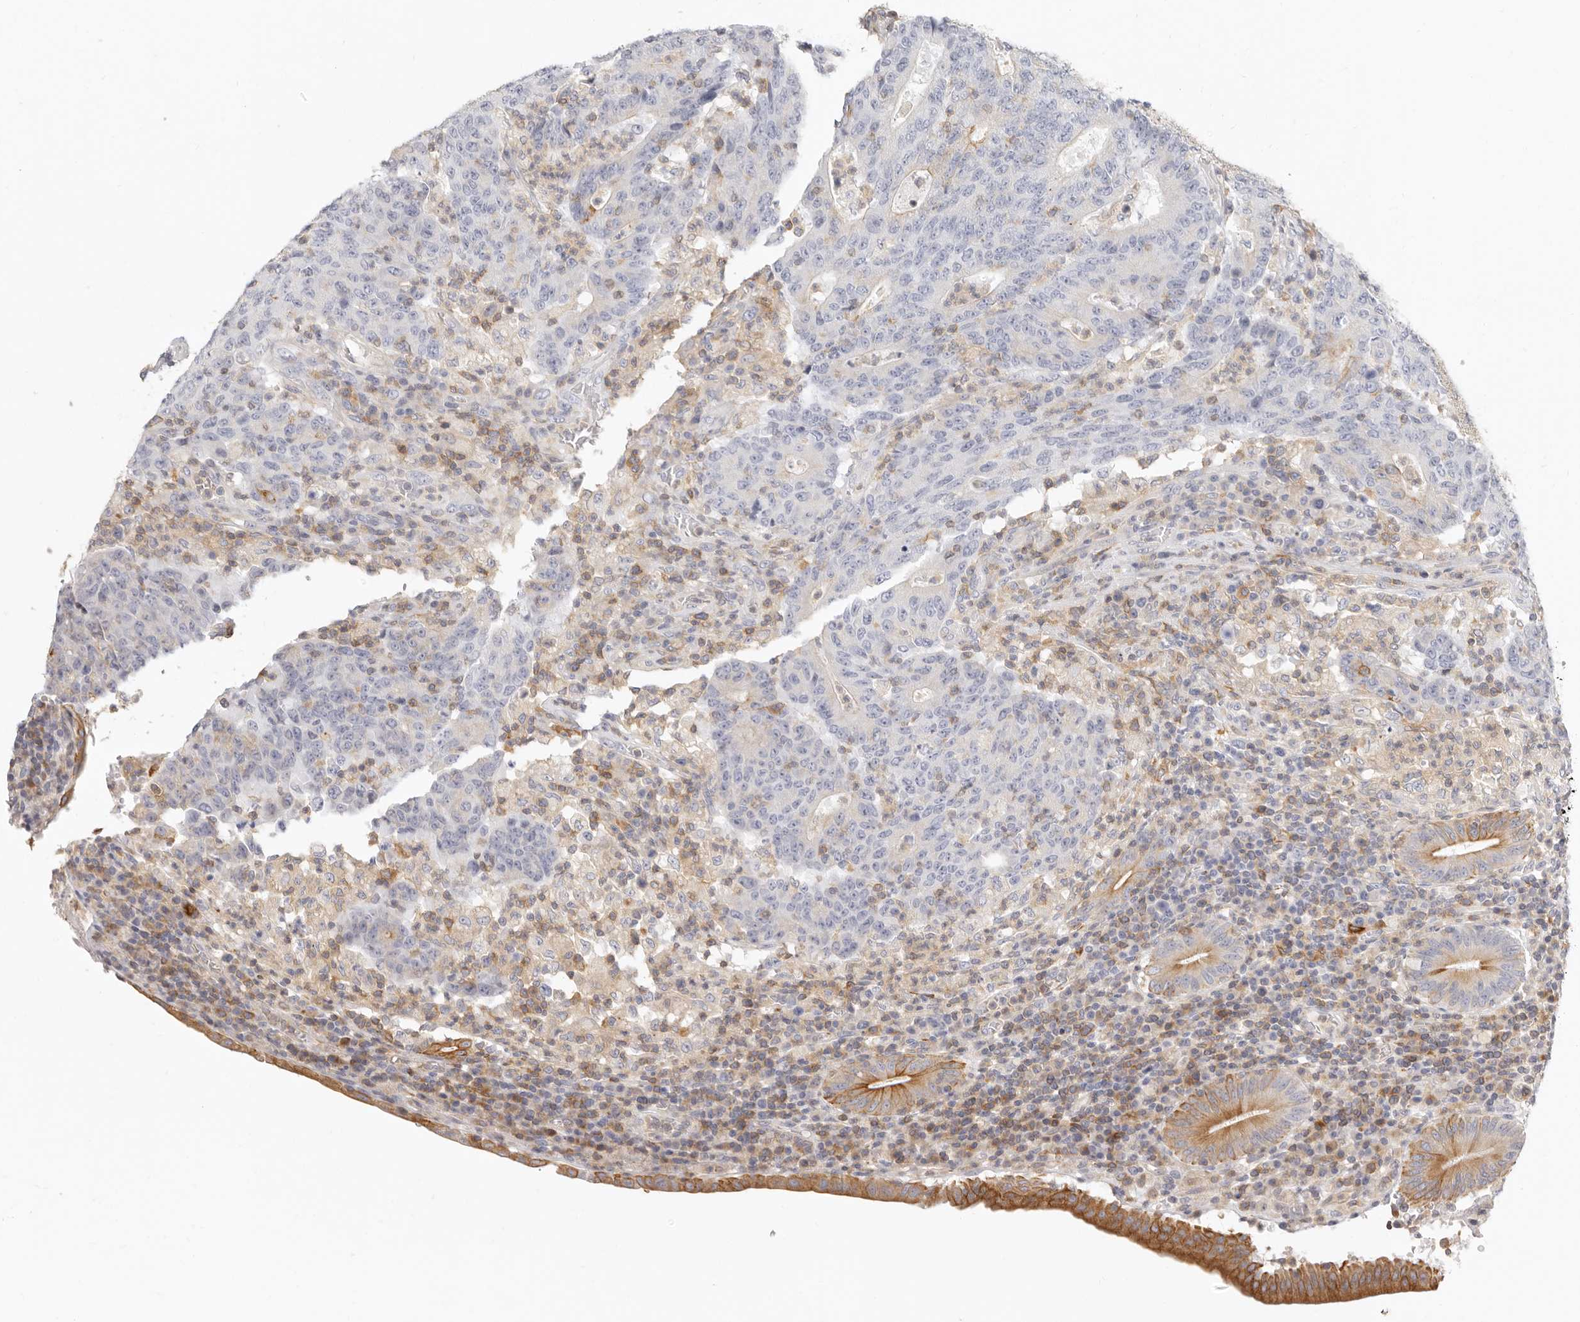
{"staining": {"intensity": "negative", "quantity": "none", "location": "none"}, "tissue": "colorectal cancer", "cell_type": "Tumor cells", "image_type": "cancer", "snomed": [{"axis": "morphology", "description": "Adenocarcinoma, NOS"}, {"axis": "topography", "description": "Colon"}], "caption": "High power microscopy image of an immunohistochemistry (IHC) micrograph of colorectal cancer (adenocarcinoma), revealing no significant expression in tumor cells.", "gene": "NIBAN1", "patient": {"sex": "female", "age": 75}}